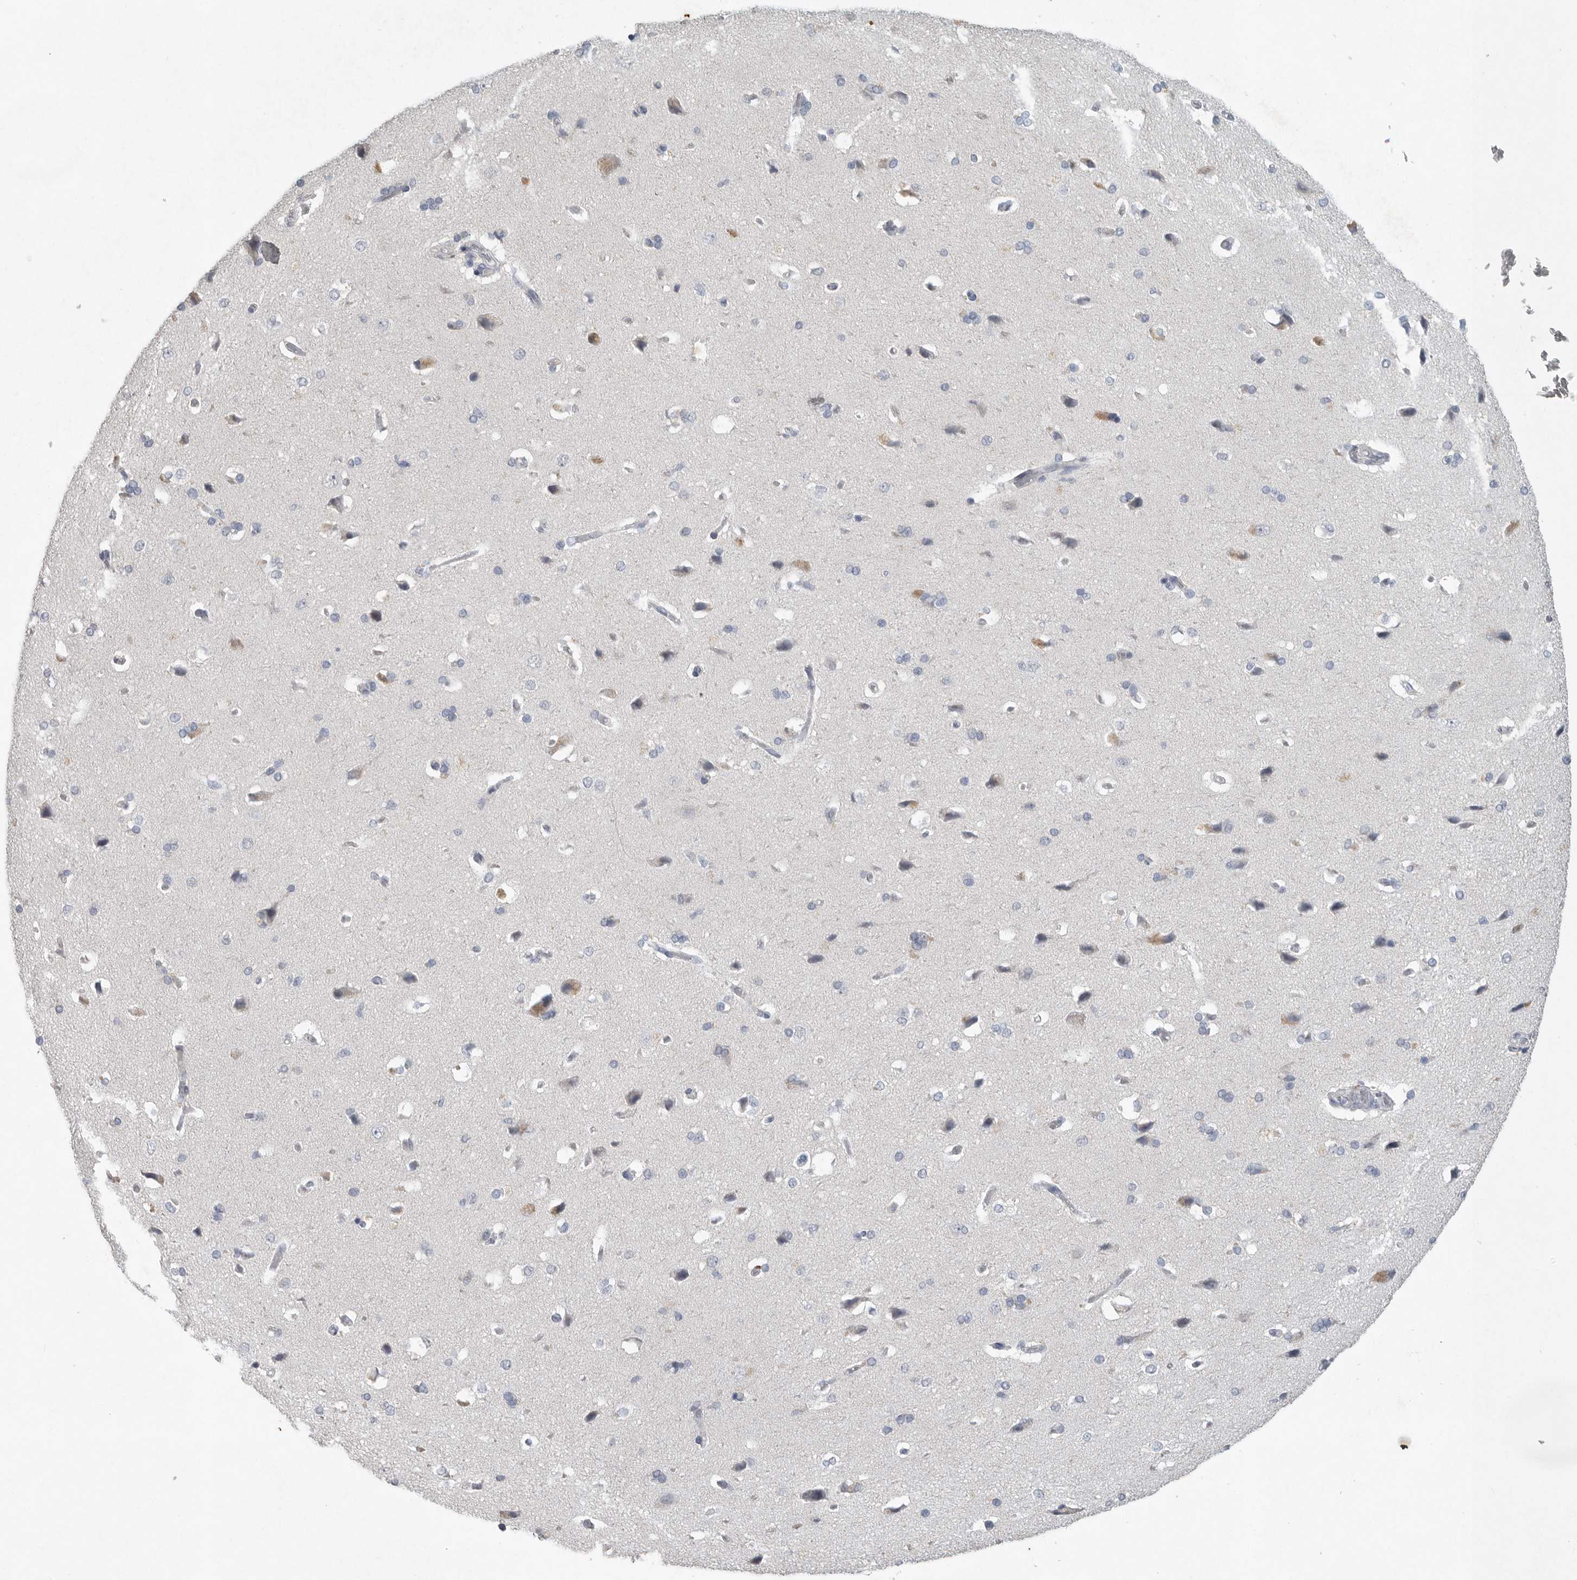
{"staining": {"intensity": "negative", "quantity": "none", "location": "none"}, "tissue": "cerebral cortex", "cell_type": "Endothelial cells", "image_type": "normal", "snomed": [{"axis": "morphology", "description": "Normal tissue, NOS"}, {"axis": "topography", "description": "Cerebral cortex"}], "caption": "This is an immunohistochemistry (IHC) image of benign human cerebral cortex. There is no expression in endothelial cells.", "gene": "REG4", "patient": {"sex": "male", "age": 62}}